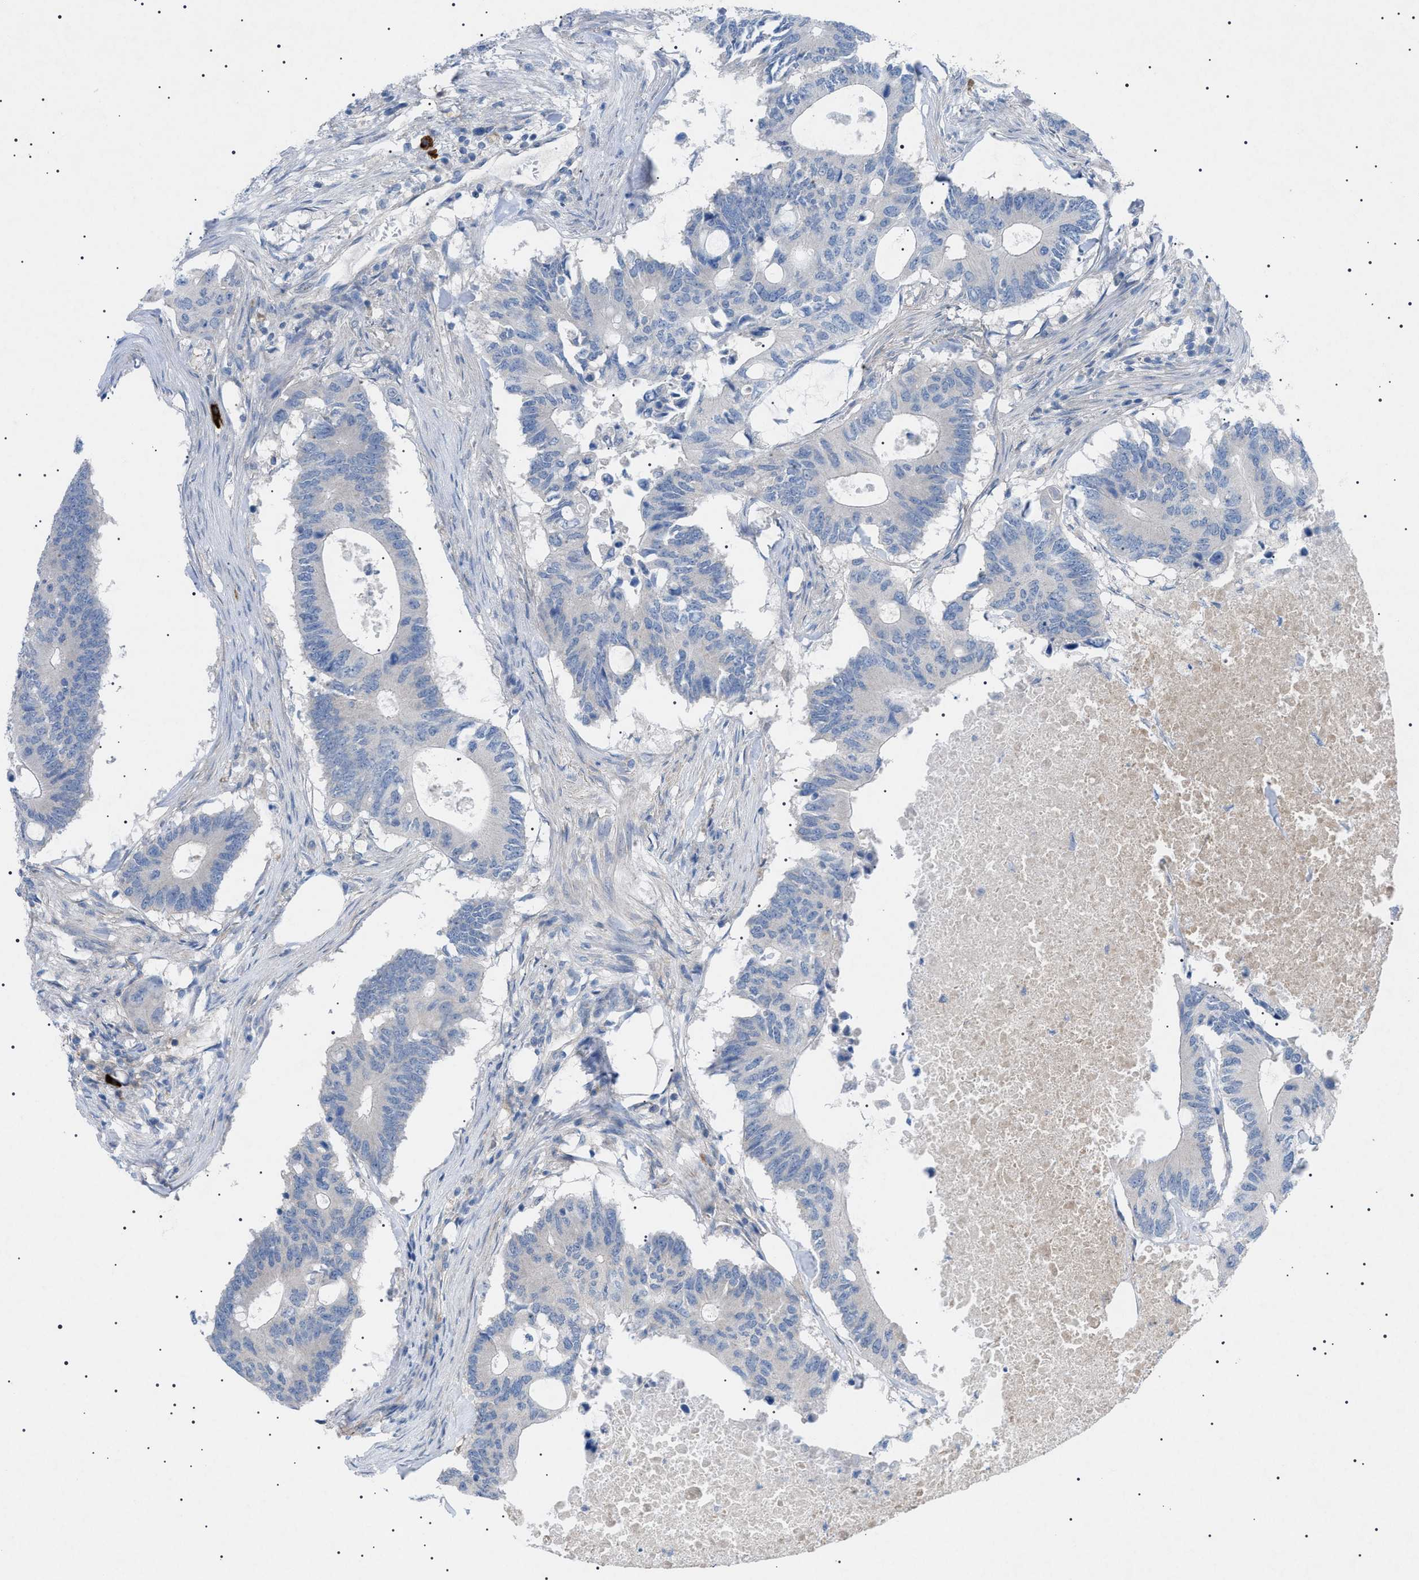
{"staining": {"intensity": "negative", "quantity": "none", "location": "none"}, "tissue": "colorectal cancer", "cell_type": "Tumor cells", "image_type": "cancer", "snomed": [{"axis": "morphology", "description": "Adenocarcinoma, NOS"}, {"axis": "topography", "description": "Colon"}], "caption": "Immunohistochemistry (IHC) micrograph of human colorectal cancer (adenocarcinoma) stained for a protein (brown), which demonstrates no expression in tumor cells. (Brightfield microscopy of DAB (3,3'-diaminobenzidine) IHC at high magnification).", "gene": "ADAMTS1", "patient": {"sex": "male", "age": 71}}